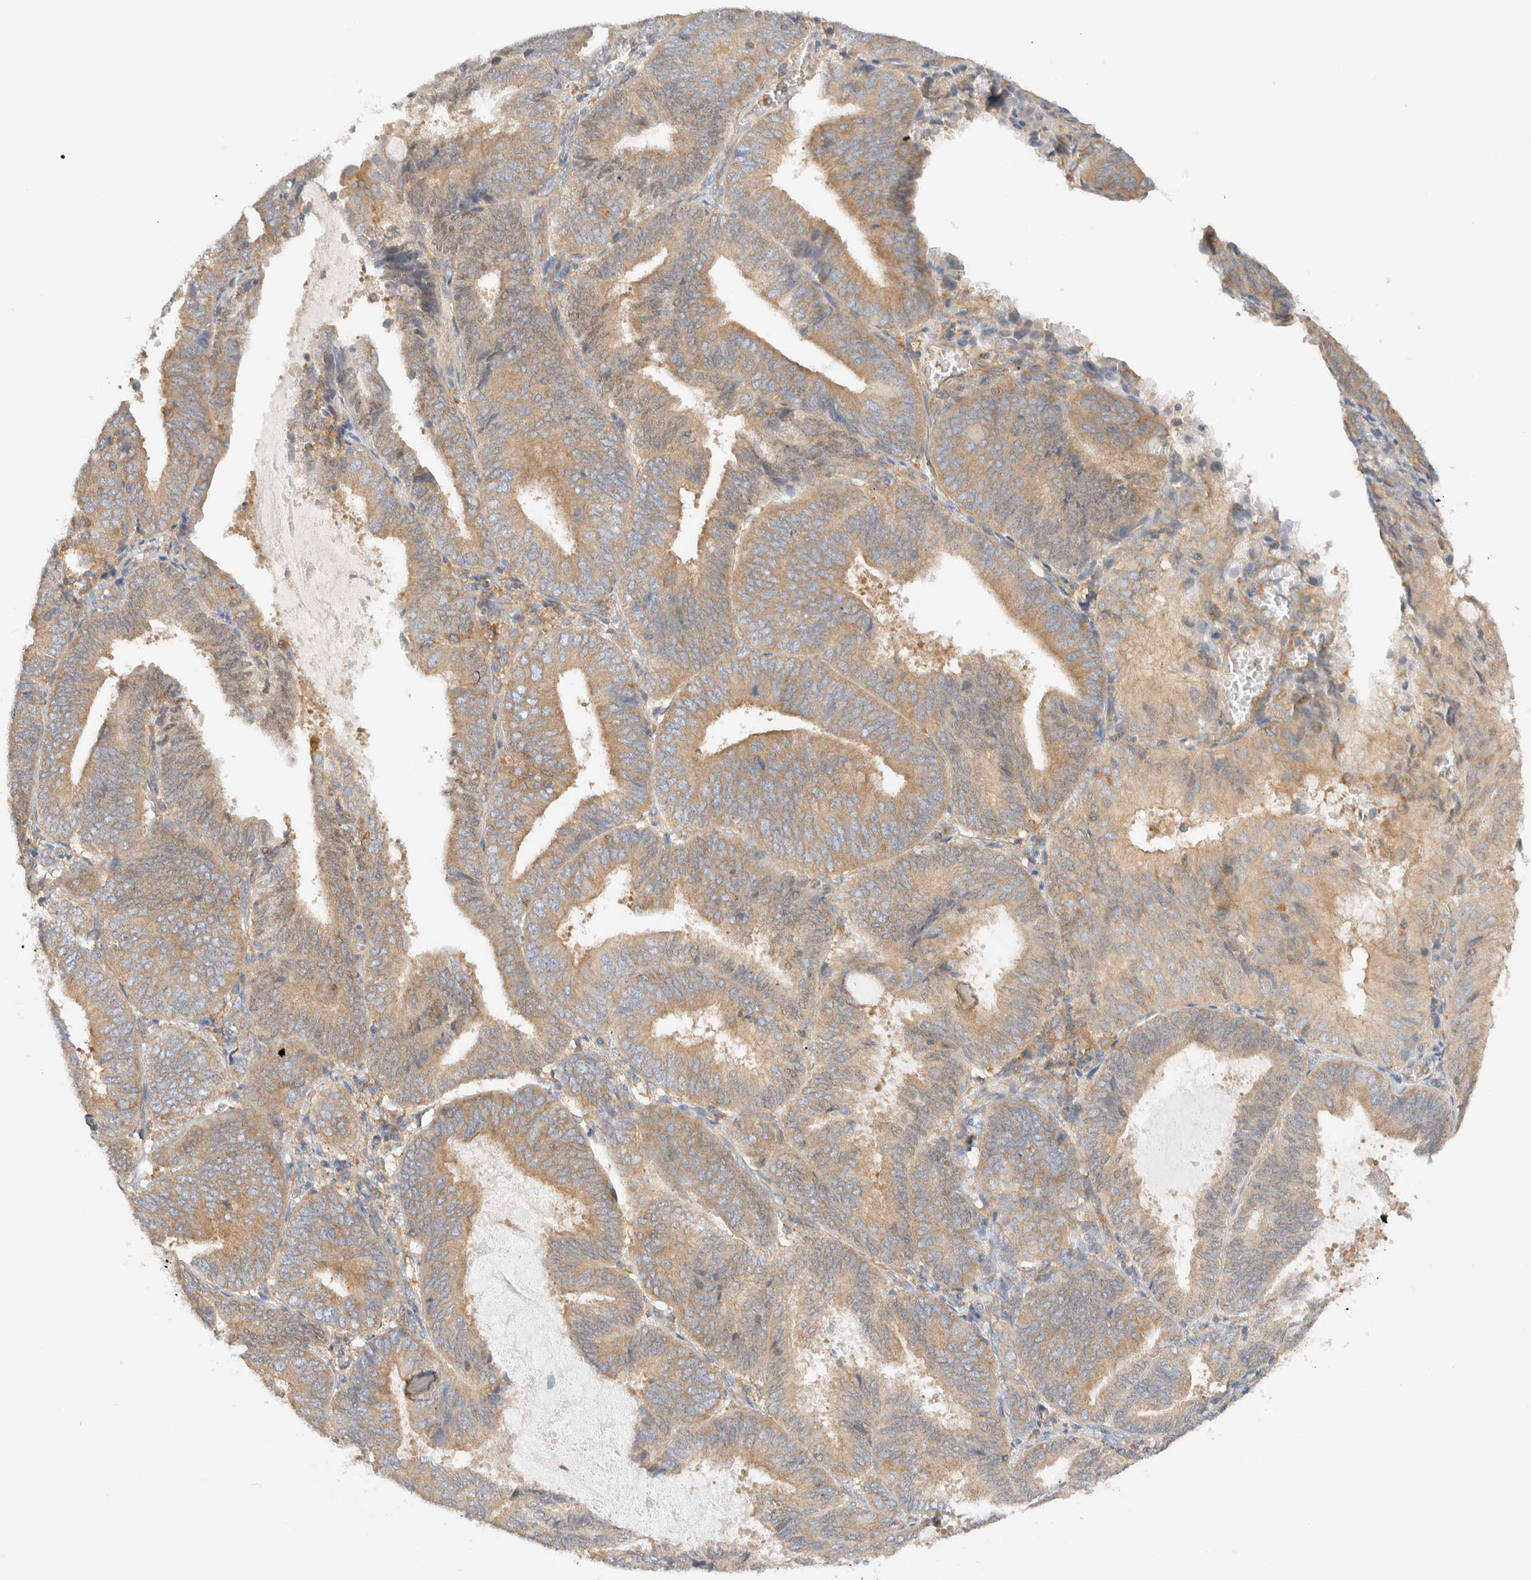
{"staining": {"intensity": "moderate", "quantity": ">75%", "location": "cytoplasmic/membranous"}, "tissue": "endometrial cancer", "cell_type": "Tumor cells", "image_type": "cancer", "snomed": [{"axis": "morphology", "description": "Adenocarcinoma, NOS"}, {"axis": "topography", "description": "Endometrium"}], "caption": "Moderate cytoplasmic/membranous staining for a protein is present in approximately >75% of tumor cells of endometrial adenocarcinoma using IHC.", "gene": "RABEP1", "patient": {"sex": "female", "age": 81}}